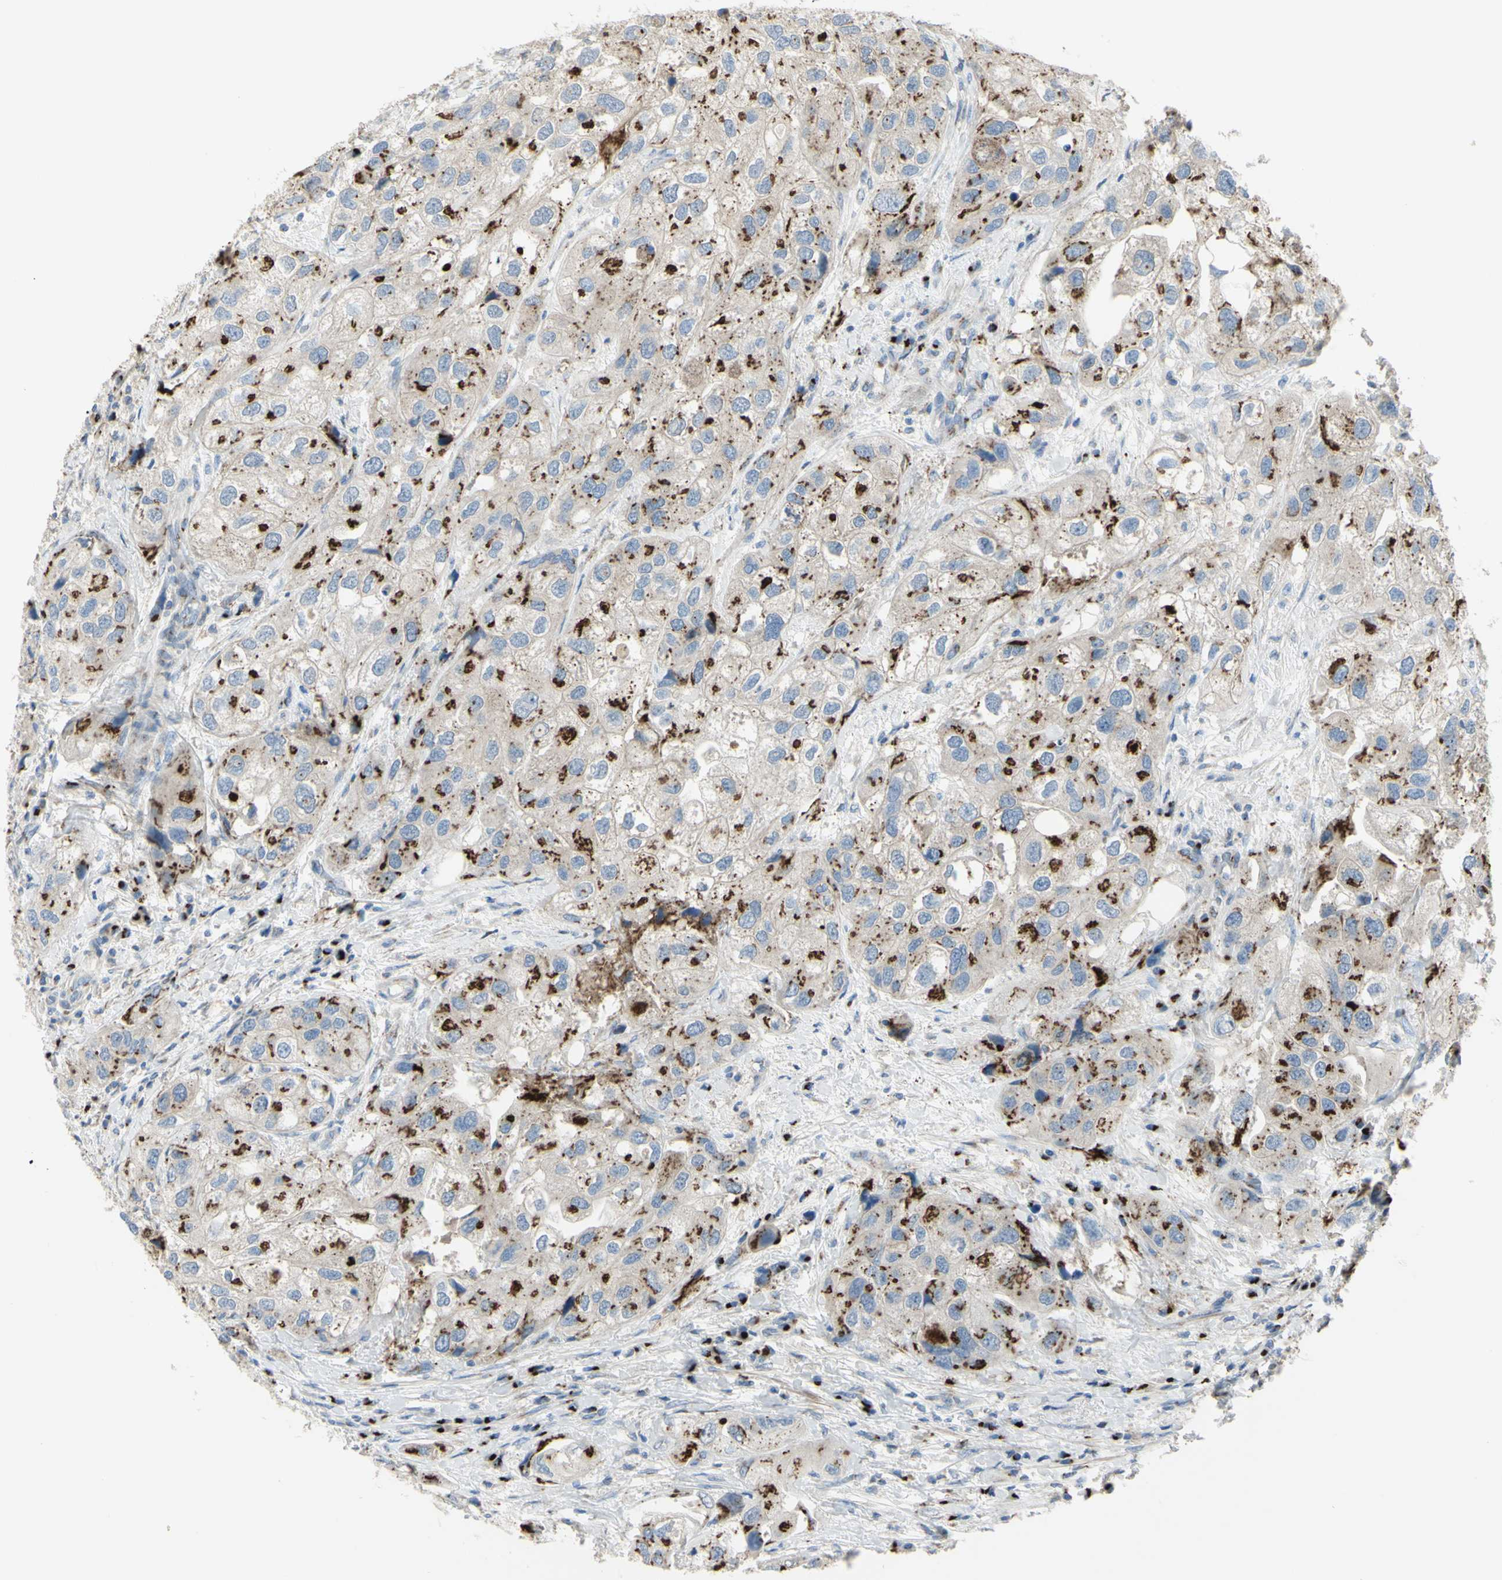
{"staining": {"intensity": "moderate", "quantity": "25%-75%", "location": "cytoplasmic/membranous"}, "tissue": "urothelial cancer", "cell_type": "Tumor cells", "image_type": "cancer", "snomed": [{"axis": "morphology", "description": "Urothelial carcinoma, High grade"}, {"axis": "topography", "description": "Urinary bladder"}], "caption": "Protein staining shows moderate cytoplasmic/membranous expression in about 25%-75% of tumor cells in high-grade urothelial carcinoma.", "gene": "B4GALT3", "patient": {"sex": "female", "age": 64}}